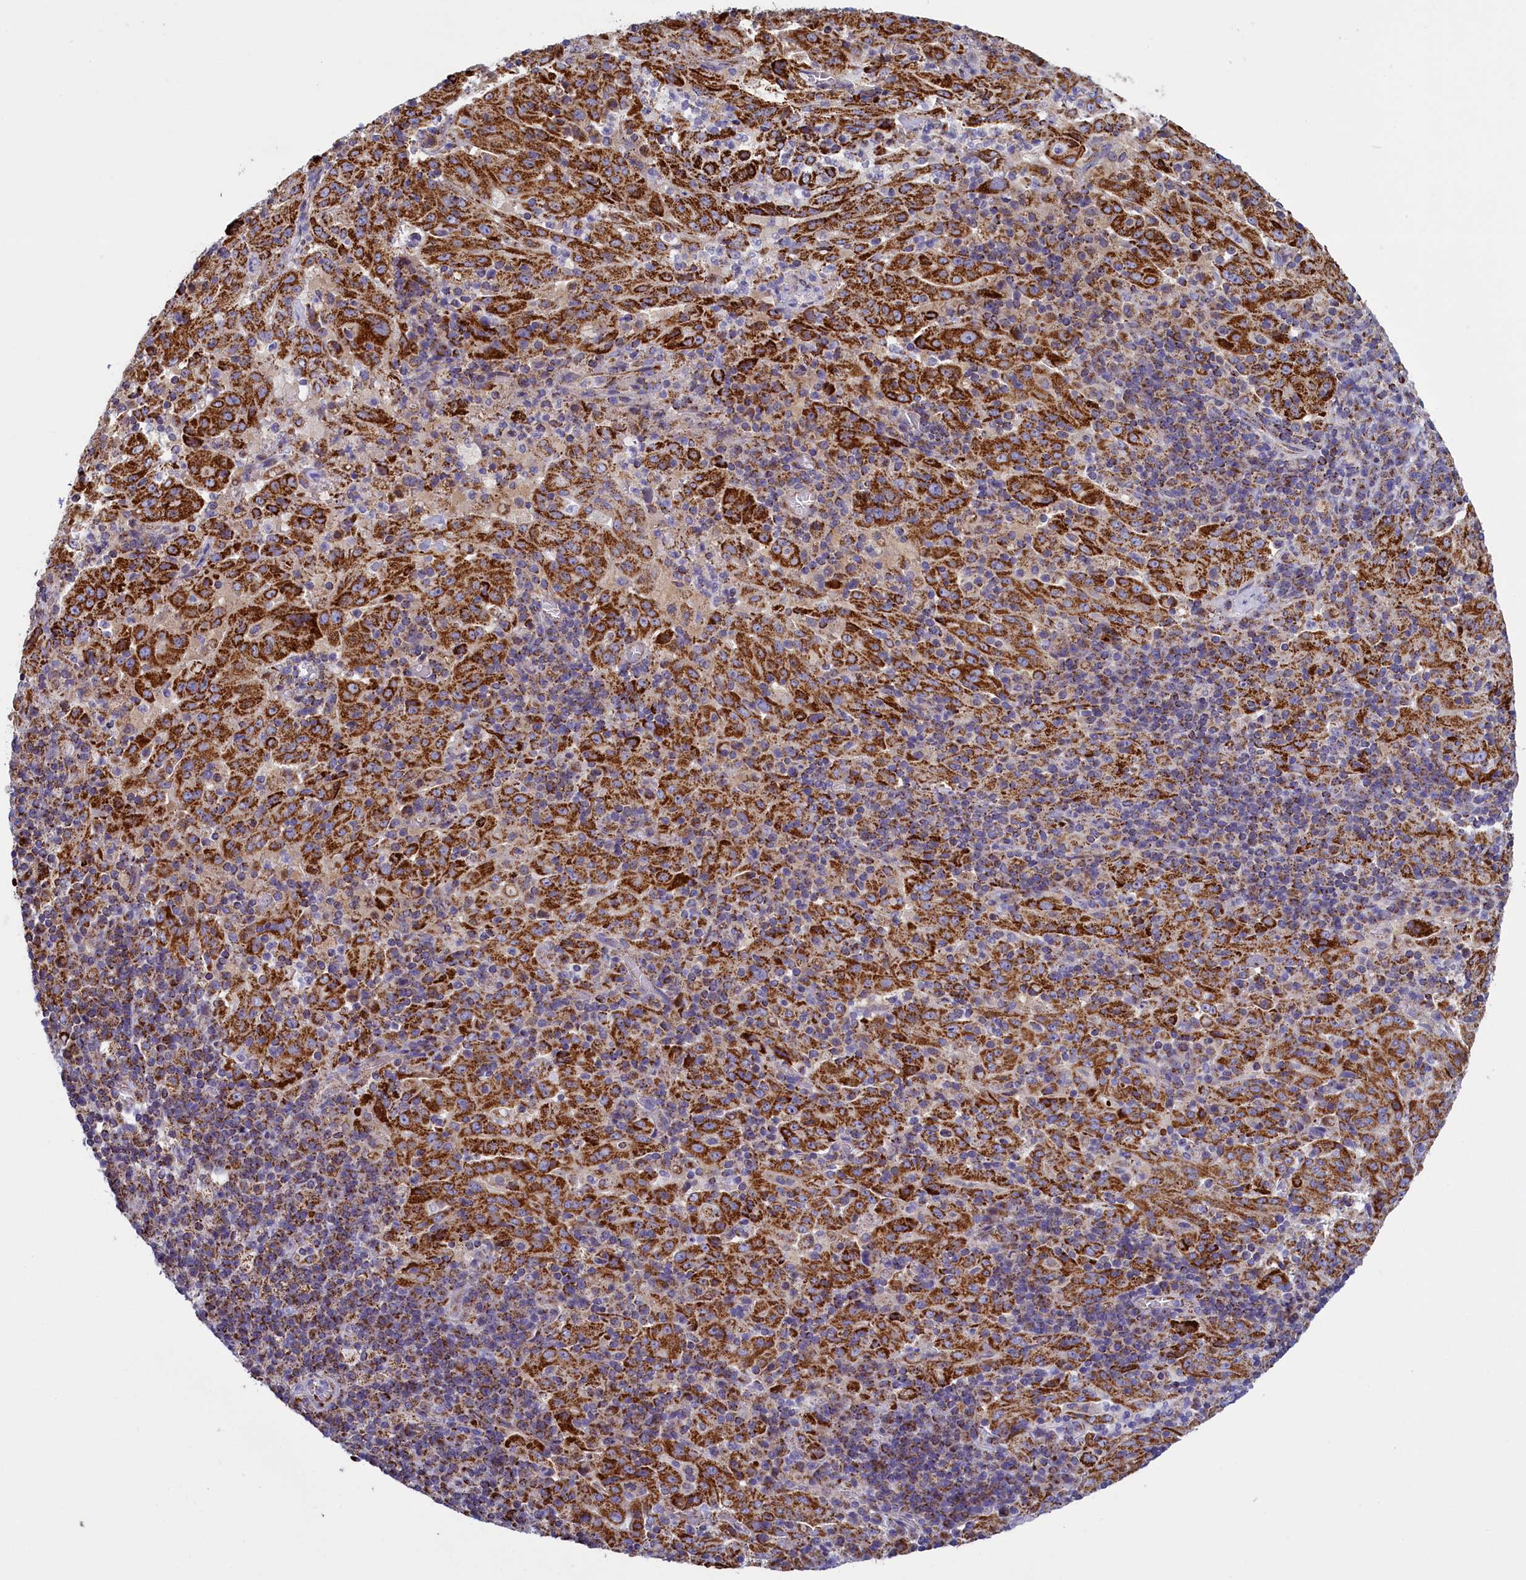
{"staining": {"intensity": "strong", "quantity": ">75%", "location": "cytoplasmic/membranous"}, "tissue": "pancreatic cancer", "cell_type": "Tumor cells", "image_type": "cancer", "snomed": [{"axis": "morphology", "description": "Adenocarcinoma, NOS"}, {"axis": "topography", "description": "Pancreas"}], "caption": "Protein expression by IHC demonstrates strong cytoplasmic/membranous positivity in approximately >75% of tumor cells in pancreatic cancer (adenocarcinoma).", "gene": "IFT122", "patient": {"sex": "male", "age": 63}}